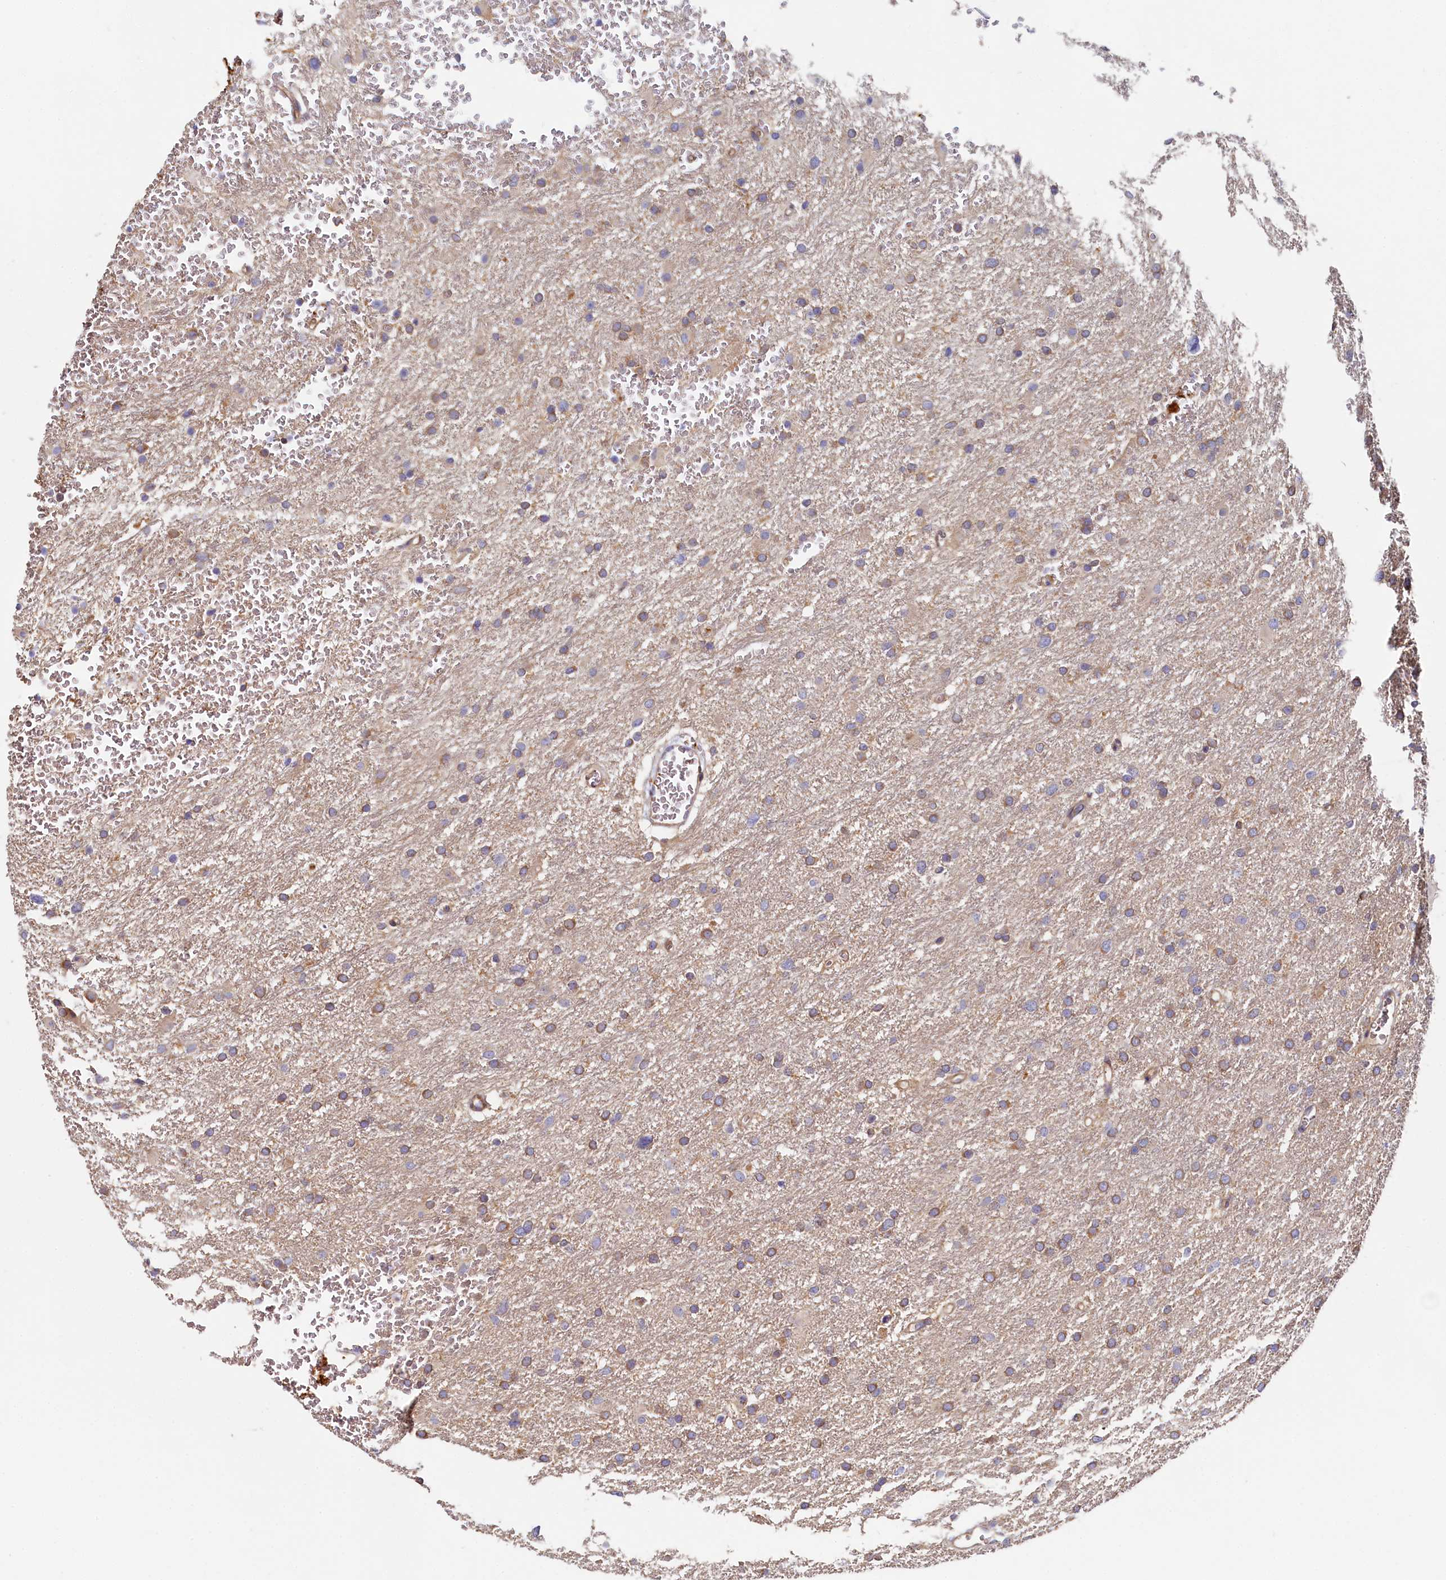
{"staining": {"intensity": "weak", "quantity": ">75%", "location": "cytoplasmic/membranous"}, "tissue": "glioma", "cell_type": "Tumor cells", "image_type": "cancer", "snomed": [{"axis": "morphology", "description": "Glioma, malignant, High grade"}, {"axis": "topography", "description": "Cerebral cortex"}], "caption": "Immunohistochemistry of human glioma exhibits low levels of weak cytoplasmic/membranous positivity in approximately >75% of tumor cells.", "gene": "PPIP5K1", "patient": {"sex": "female", "age": 36}}